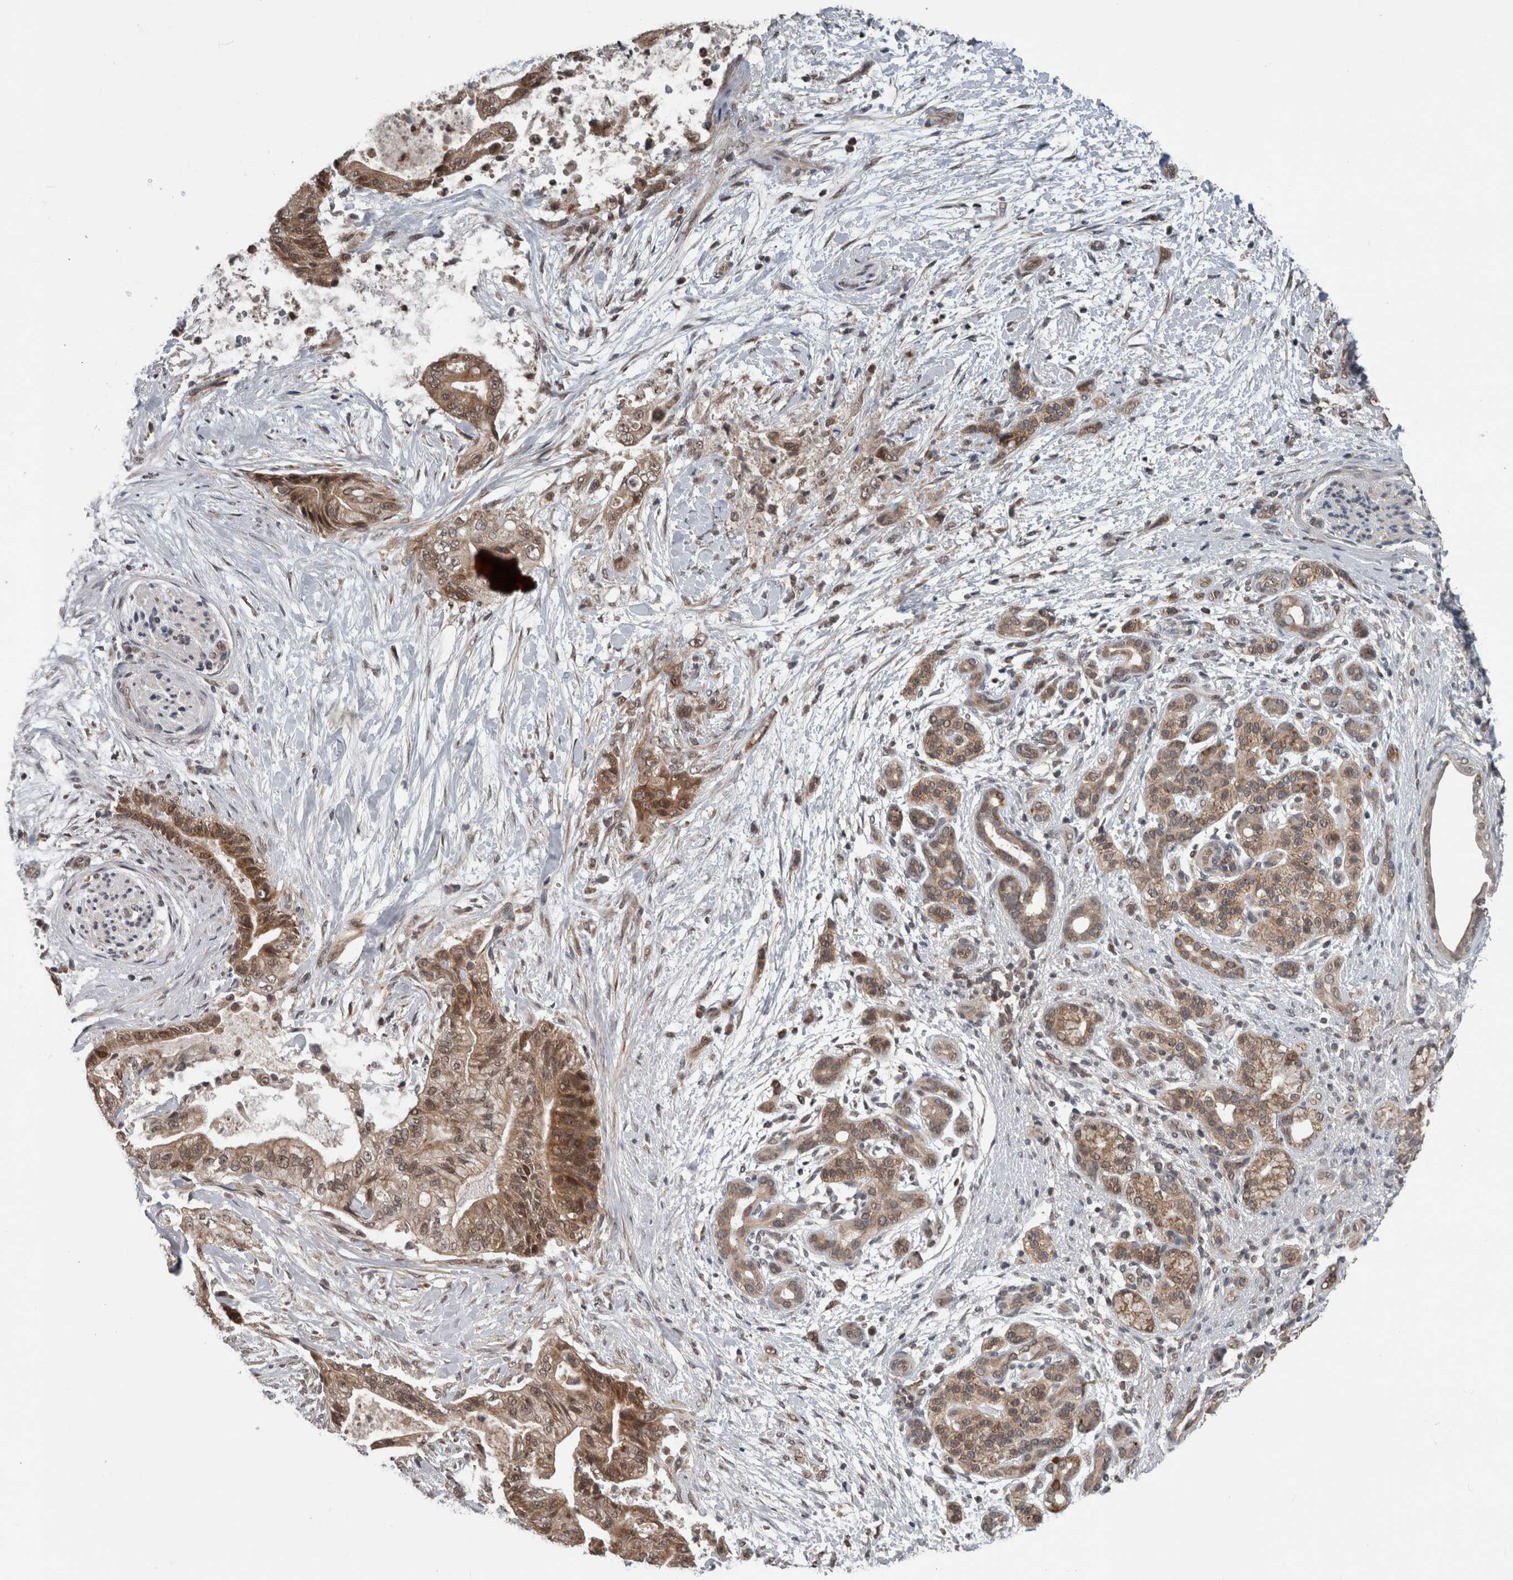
{"staining": {"intensity": "moderate", "quantity": ">75%", "location": "cytoplasmic/membranous,nuclear"}, "tissue": "pancreatic cancer", "cell_type": "Tumor cells", "image_type": "cancer", "snomed": [{"axis": "morphology", "description": "Adenocarcinoma, NOS"}, {"axis": "topography", "description": "Pancreas"}], "caption": "Human pancreatic cancer stained with a brown dye exhibits moderate cytoplasmic/membranous and nuclear positive staining in about >75% of tumor cells.", "gene": "ENY2", "patient": {"sex": "male", "age": 59}}